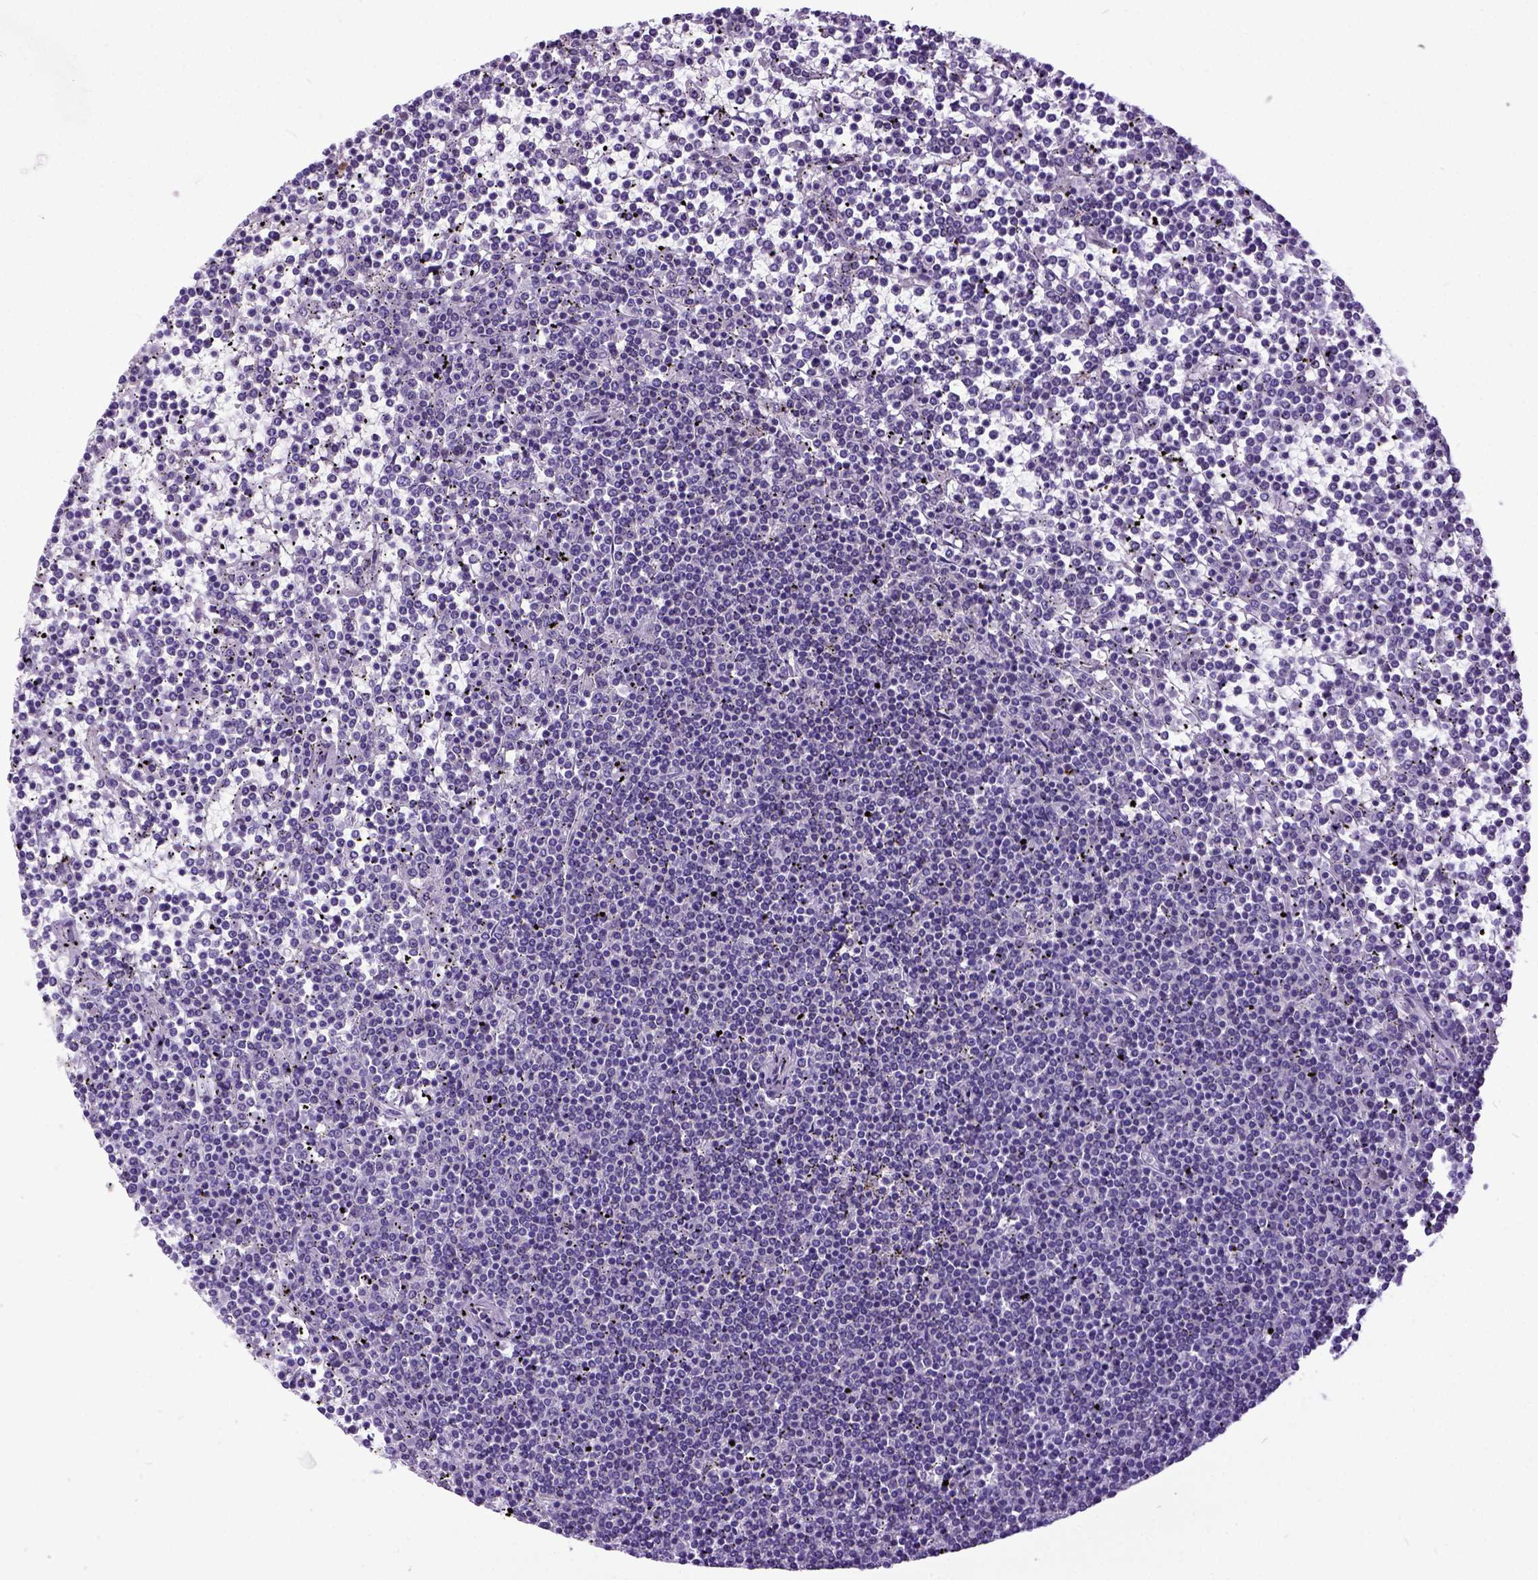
{"staining": {"intensity": "negative", "quantity": "none", "location": "none"}, "tissue": "lymphoma", "cell_type": "Tumor cells", "image_type": "cancer", "snomed": [{"axis": "morphology", "description": "Malignant lymphoma, non-Hodgkin's type, Low grade"}, {"axis": "topography", "description": "Spleen"}], "caption": "An image of lymphoma stained for a protein displays no brown staining in tumor cells. The staining was performed using DAB (3,3'-diaminobenzidine) to visualize the protein expression in brown, while the nuclei were stained in blue with hematoxylin (Magnification: 20x).", "gene": "NEK5", "patient": {"sex": "female", "age": 19}}